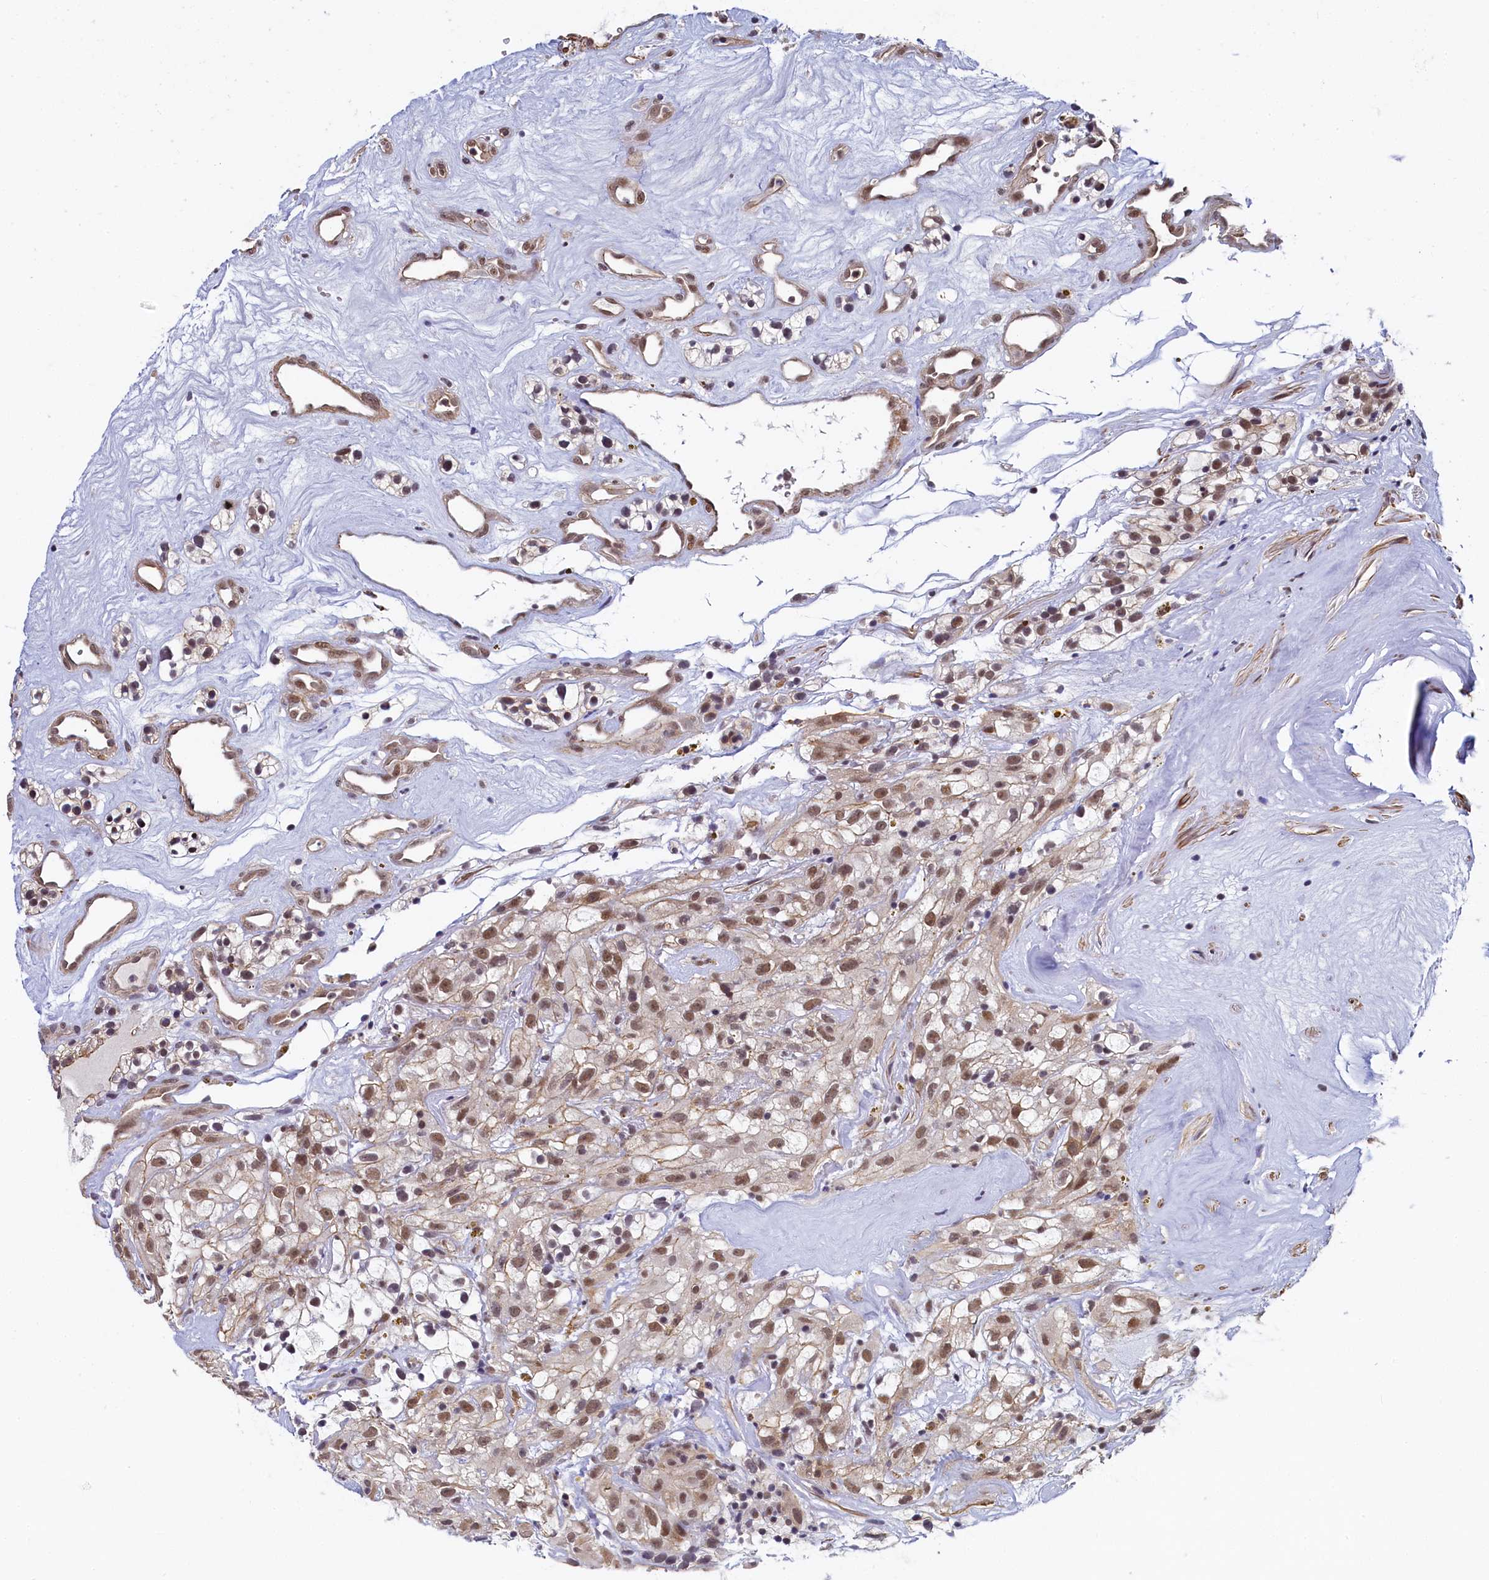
{"staining": {"intensity": "moderate", "quantity": "25%-75%", "location": "nuclear"}, "tissue": "renal cancer", "cell_type": "Tumor cells", "image_type": "cancer", "snomed": [{"axis": "morphology", "description": "Adenocarcinoma, NOS"}, {"axis": "topography", "description": "Kidney"}], "caption": "High-power microscopy captured an immunohistochemistry (IHC) photomicrograph of adenocarcinoma (renal), revealing moderate nuclear expression in approximately 25%-75% of tumor cells. Ihc stains the protein in brown and the nuclei are stained blue.", "gene": "INTS14", "patient": {"sex": "female", "age": 57}}